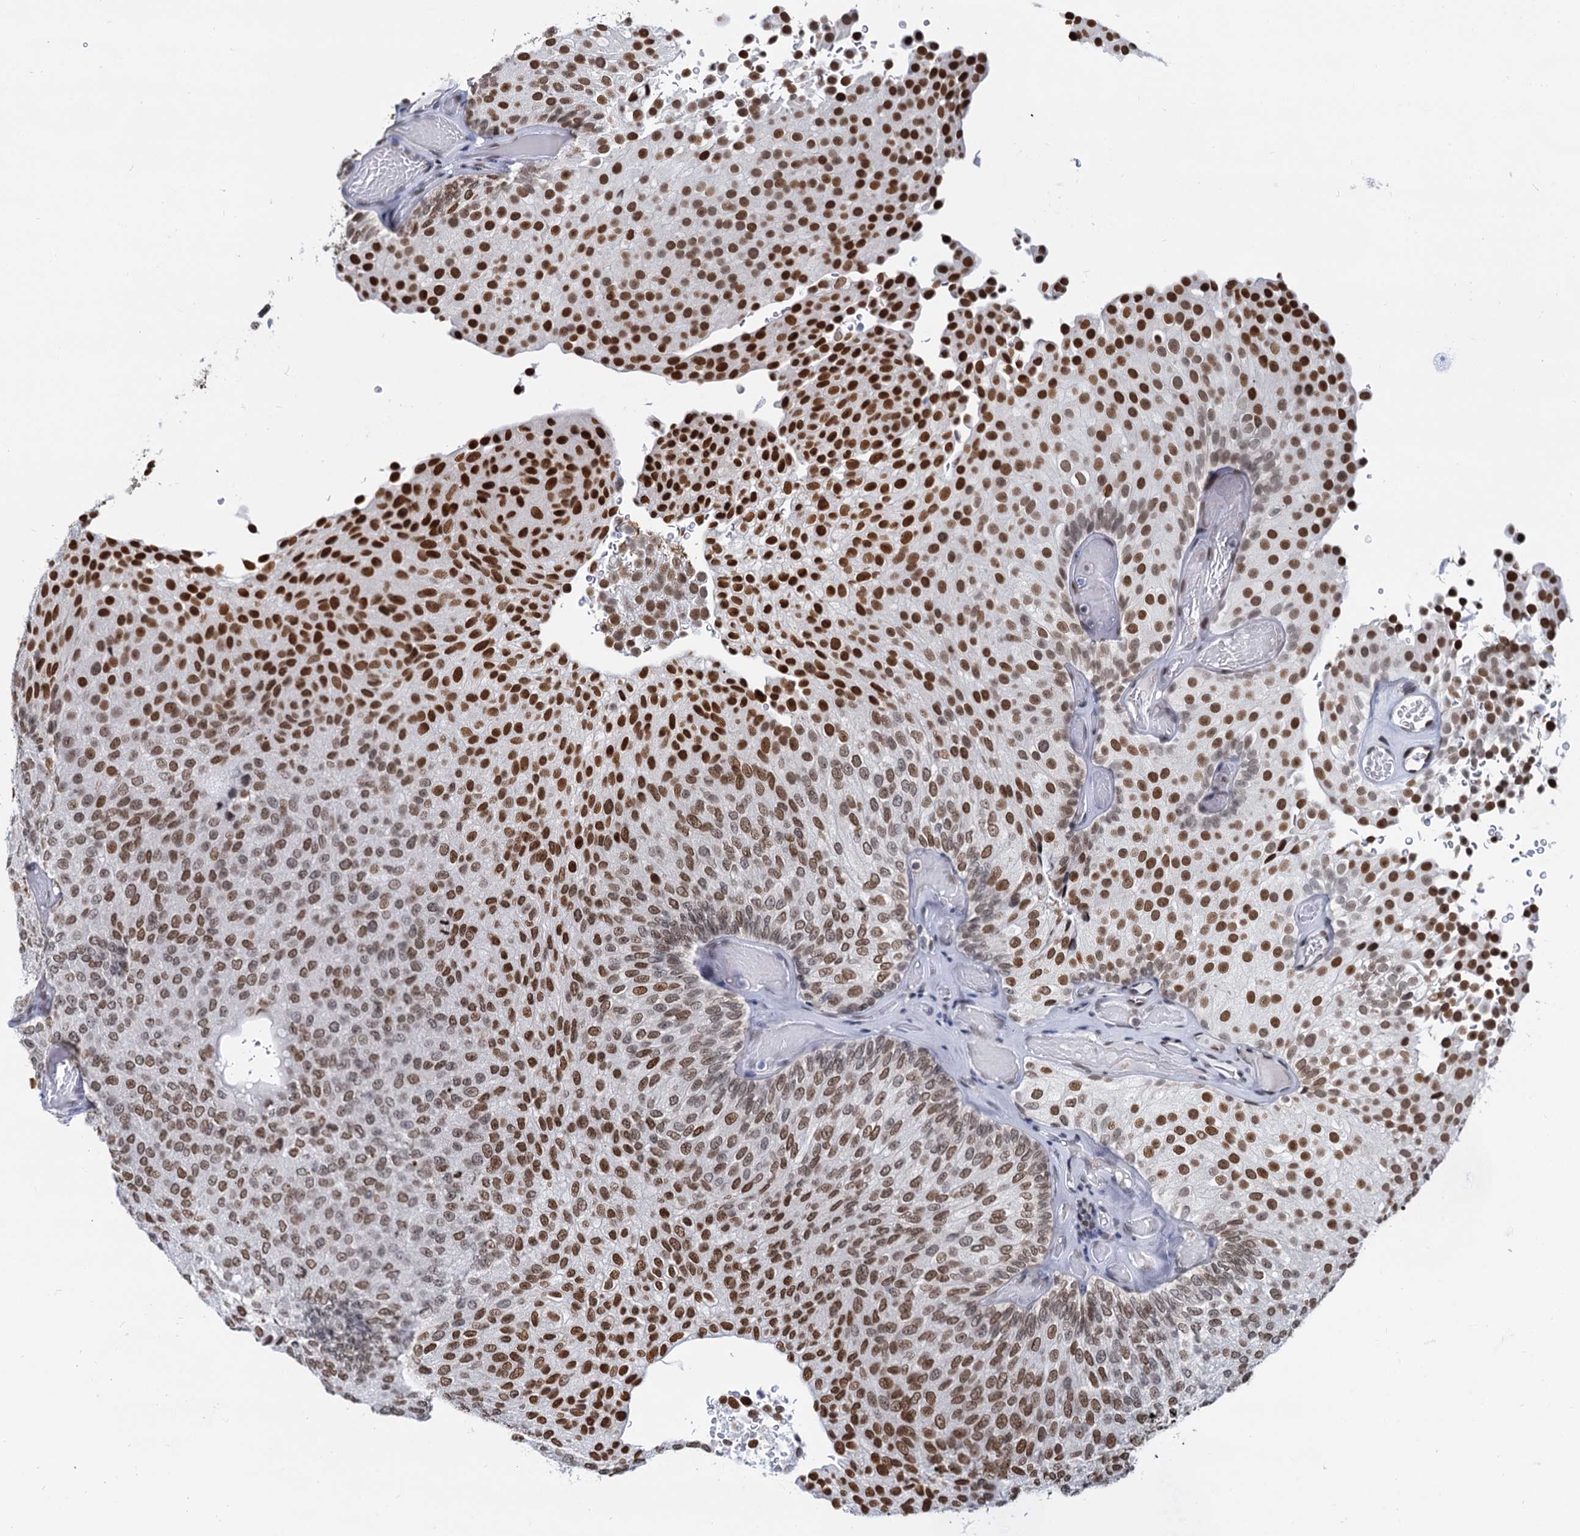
{"staining": {"intensity": "strong", "quantity": ">75%", "location": "nuclear"}, "tissue": "urothelial cancer", "cell_type": "Tumor cells", "image_type": "cancer", "snomed": [{"axis": "morphology", "description": "Urothelial carcinoma, Low grade"}, {"axis": "topography", "description": "Urinary bladder"}], "caption": "Immunohistochemistry micrograph of neoplastic tissue: human urothelial carcinoma (low-grade) stained using immunohistochemistry (IHC) demonstrates high levels of strong protein expression localized specifically in the nuclear of tumor cells, appearing as a nuclear brown color.", "gene": "CMAS", "patient": {"sex": "male", "age": 78}}